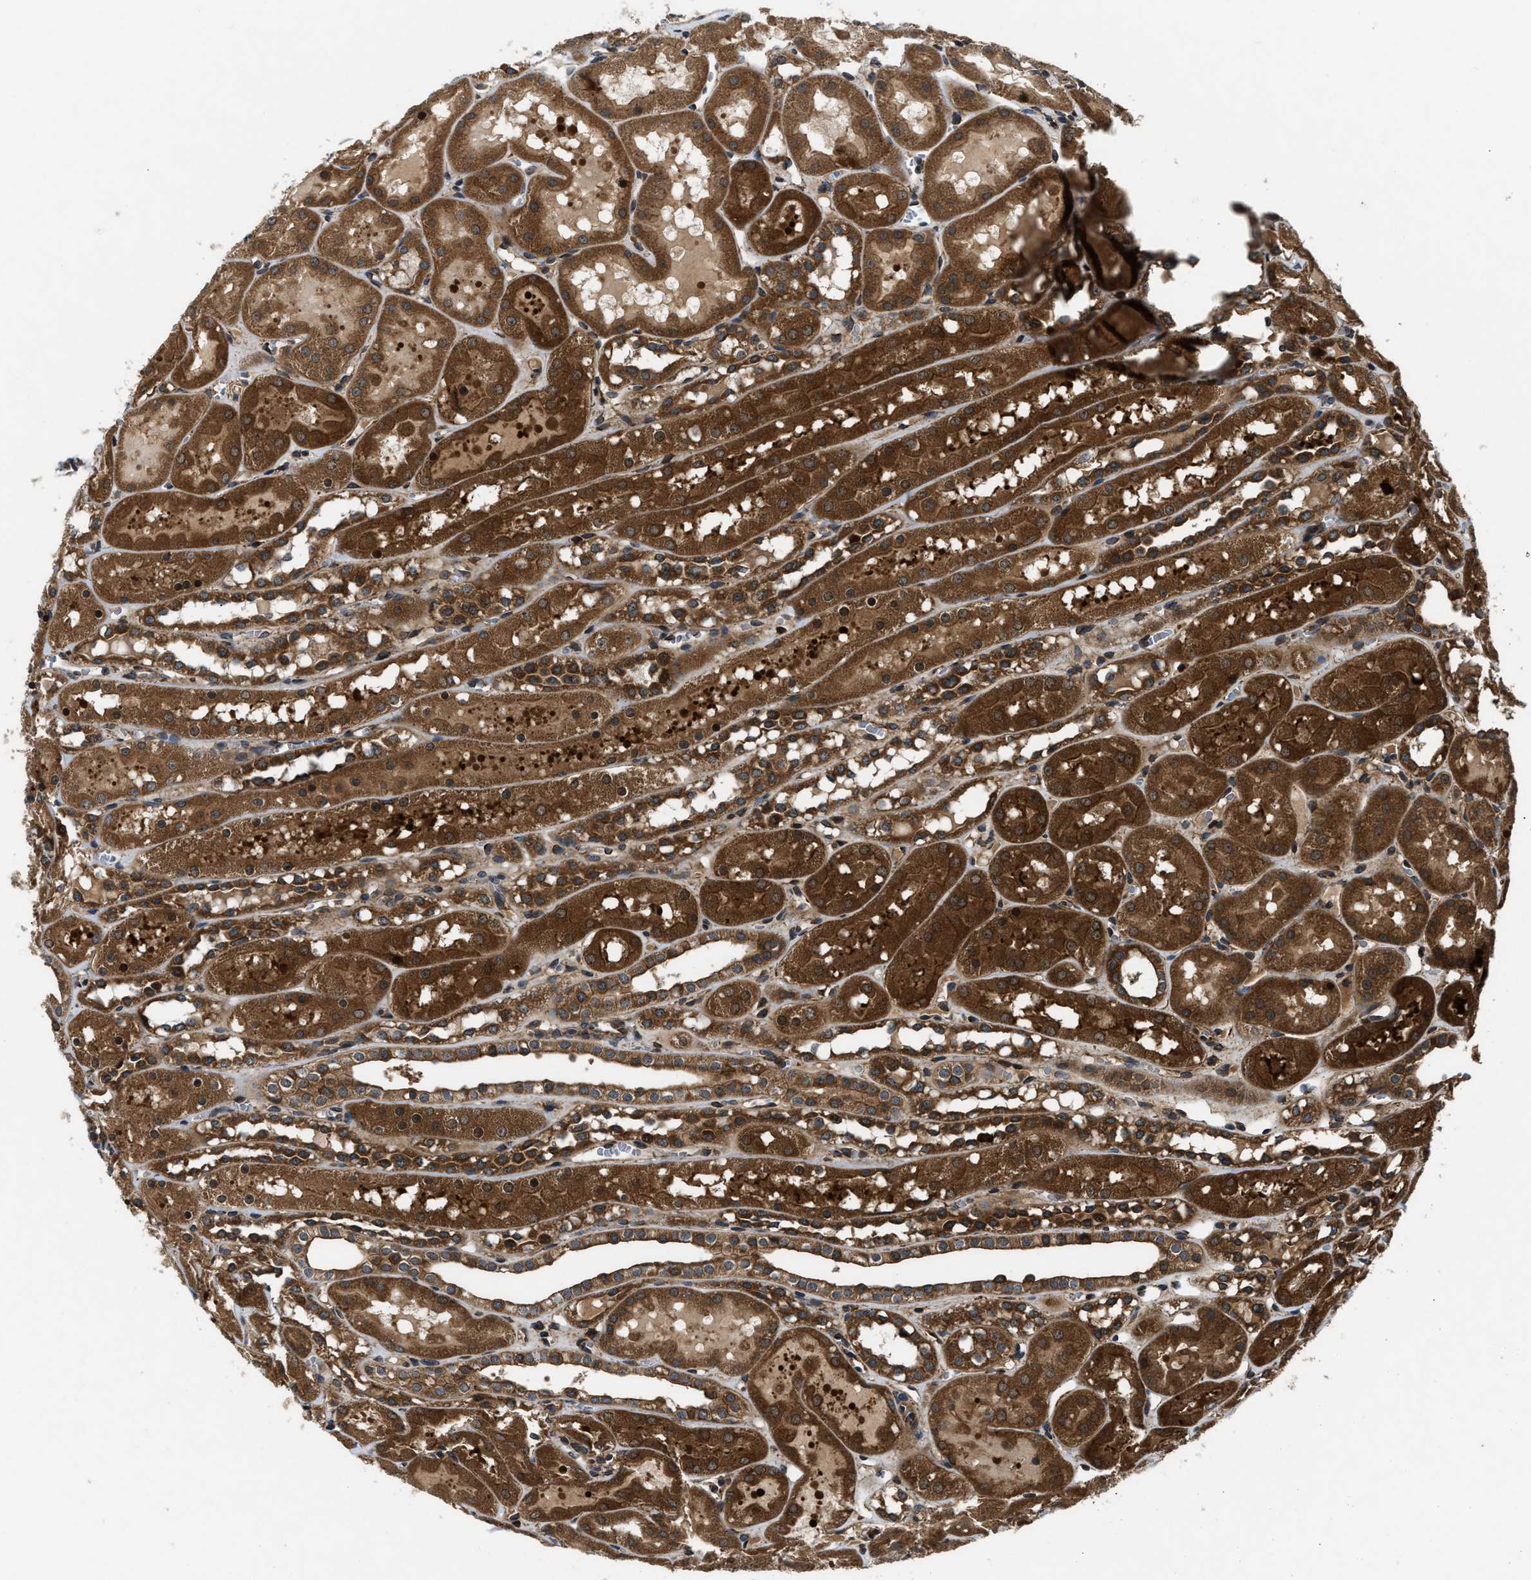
{"staining": {"intensity": "moderate", "quantity": ">75%", "location": "cytoplasmic/membranous"}, "tissue": "kidney", "cell_type": "Cells in glomeruli", "image_type": "normal", "snomed": [{"axis": "morphology", "description": "Normal tissue, NOS"}, {"axis": "topography", "description": "Kidney"}, {"axis": "topography", "description": "Urinary bladder"}], "caption": "Cells in glomeruli exhibit medium levels of moderate cytoplasmic/membranous staining in approximately >75% of cells in unremarkable human kidney.", "gene": "PNPLA8", "patient": {"sex": "male", "age": 16}}